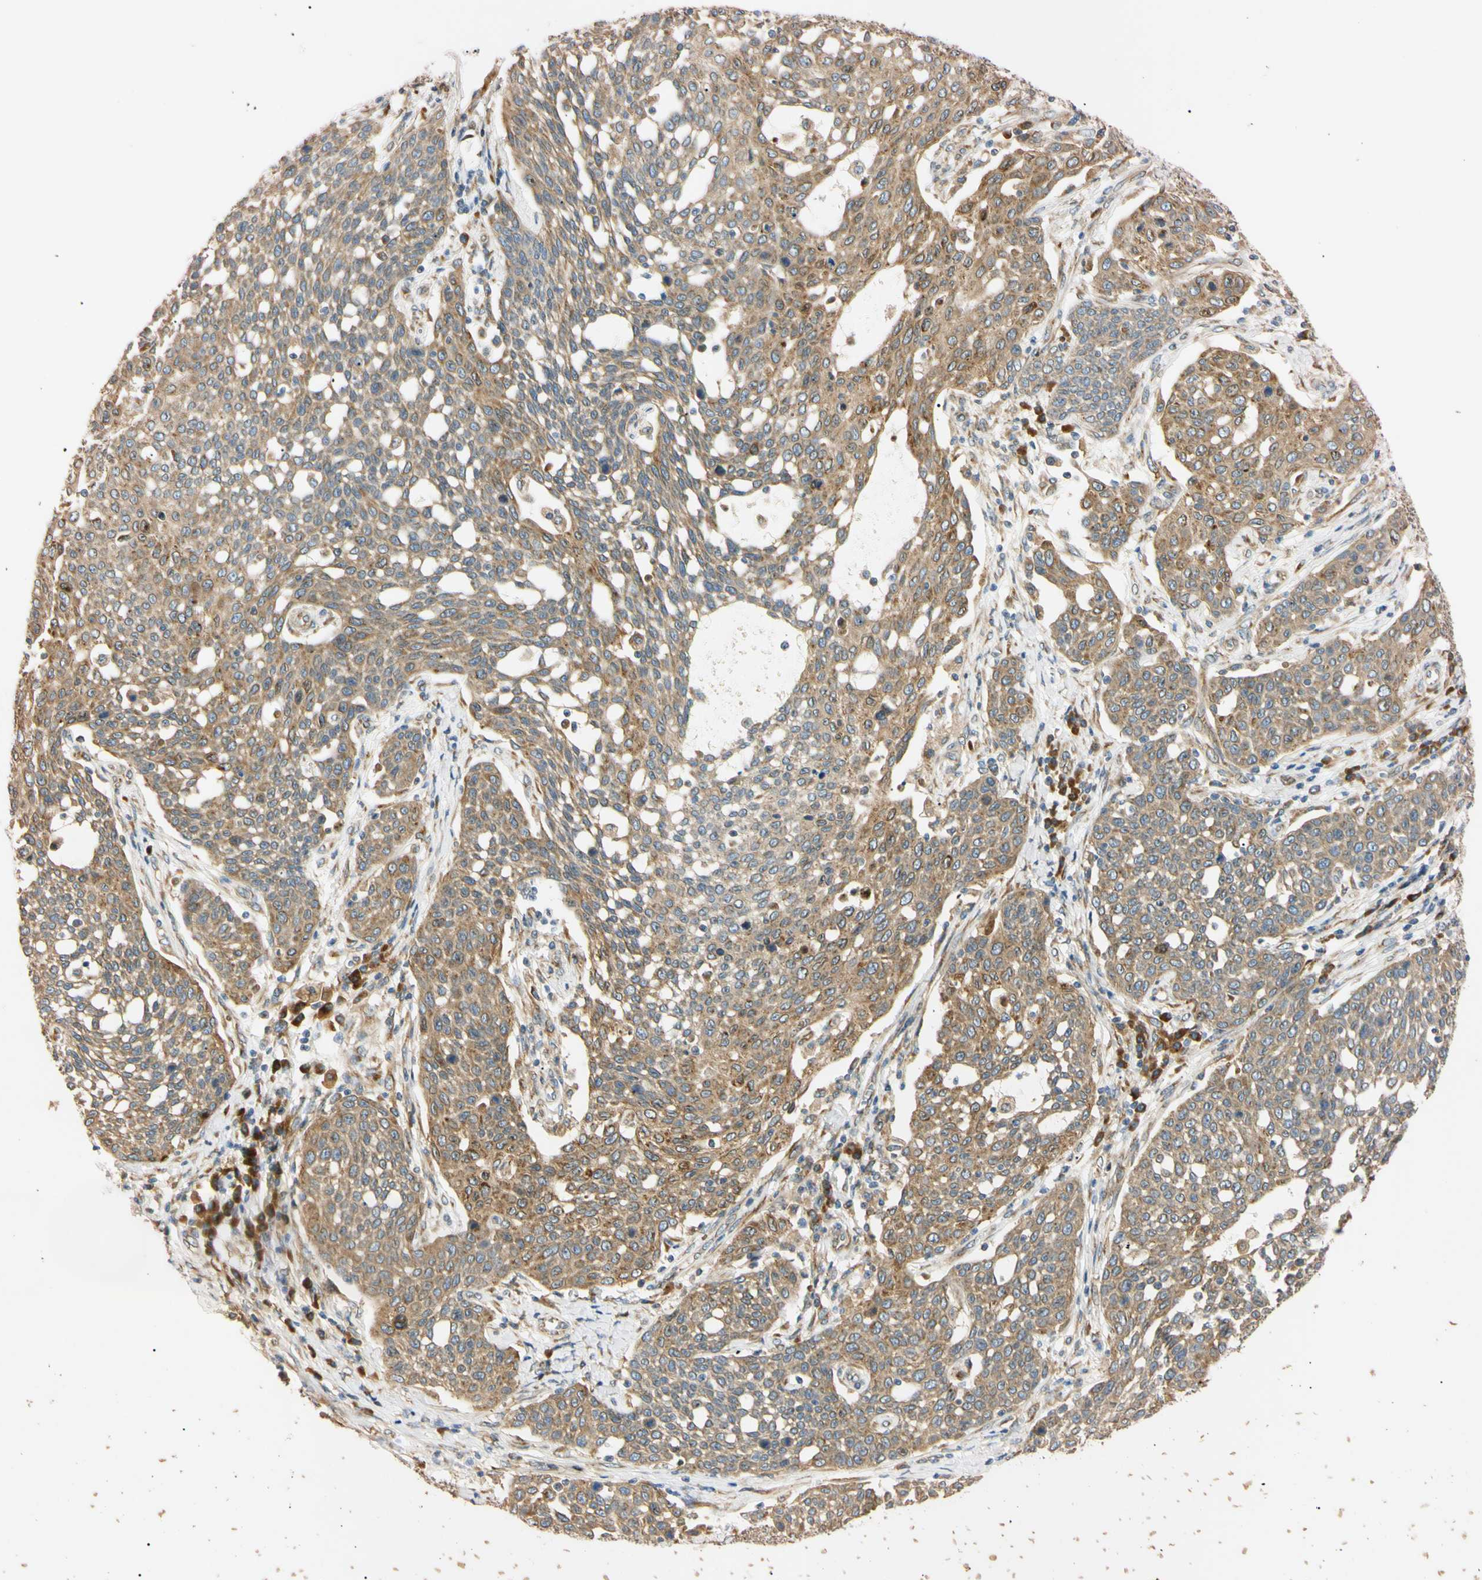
{"staining": {"intensity": "weak", "quantity": ">75%", "location": "cytoplasmic/membranous"}, "tissue": "cervical cancer", "cell_type": "Tumor cells", "image_type": "cancer", "snomed": [{"axis": "morphology", "description": "Squamous cell carcinoma, NOS"}, {"axis": "topography", "description": "Cervix"}], "caption": "Cervical squamous cell carcinoma tissue exhibits weak cytoplasmic/membranous positivity in approximately >75% of tumor cells, visualized by immunohistochemistry. The protein of interest is shown in brown color, while the nuclei are stained blue.", "gene": "IER3IP1", "patient": {"sex": "female", "age": 34}}